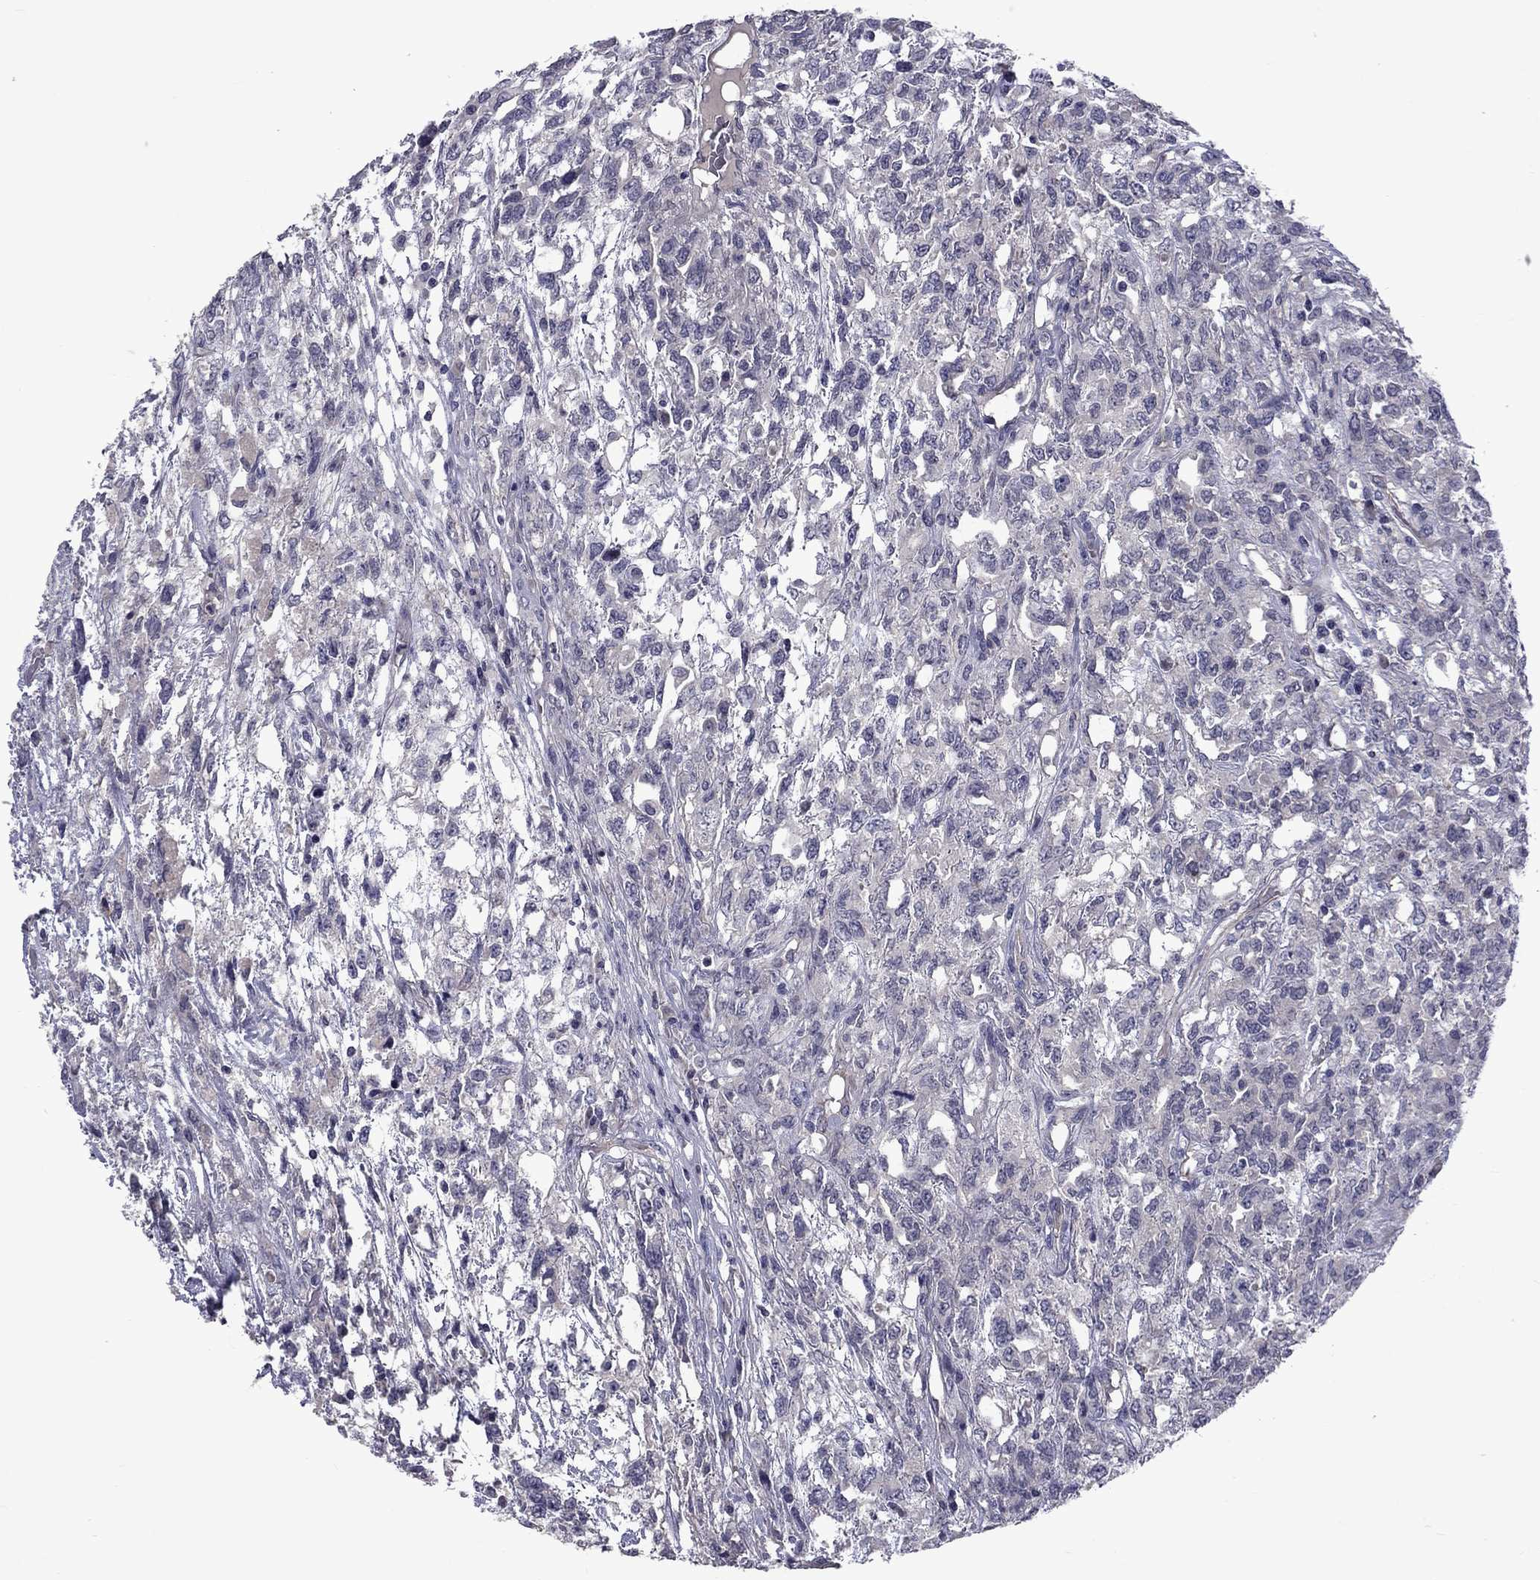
{"staining": {"intensity": "negative", "quantity": "none", "location": "none"}, "tissue": "testis cancer", "cell_type": "Tumor cells", "image_type": "cancer", "snomed": [{"axis": "morphology", "description": "Seminoma, NOS"}, {"axis": "topography", "description": "Testis"}], "caption": "A high-resolution photomicrograph shows IHC staining of testis cancer, which shows no significant positivity in tumor cells. The staining is performed using DAB brown chromogen with nuclei counter-stained in using hematoxylin.", "gene": "SNTA1", "patient": {"sex": "male", "age": 52}}